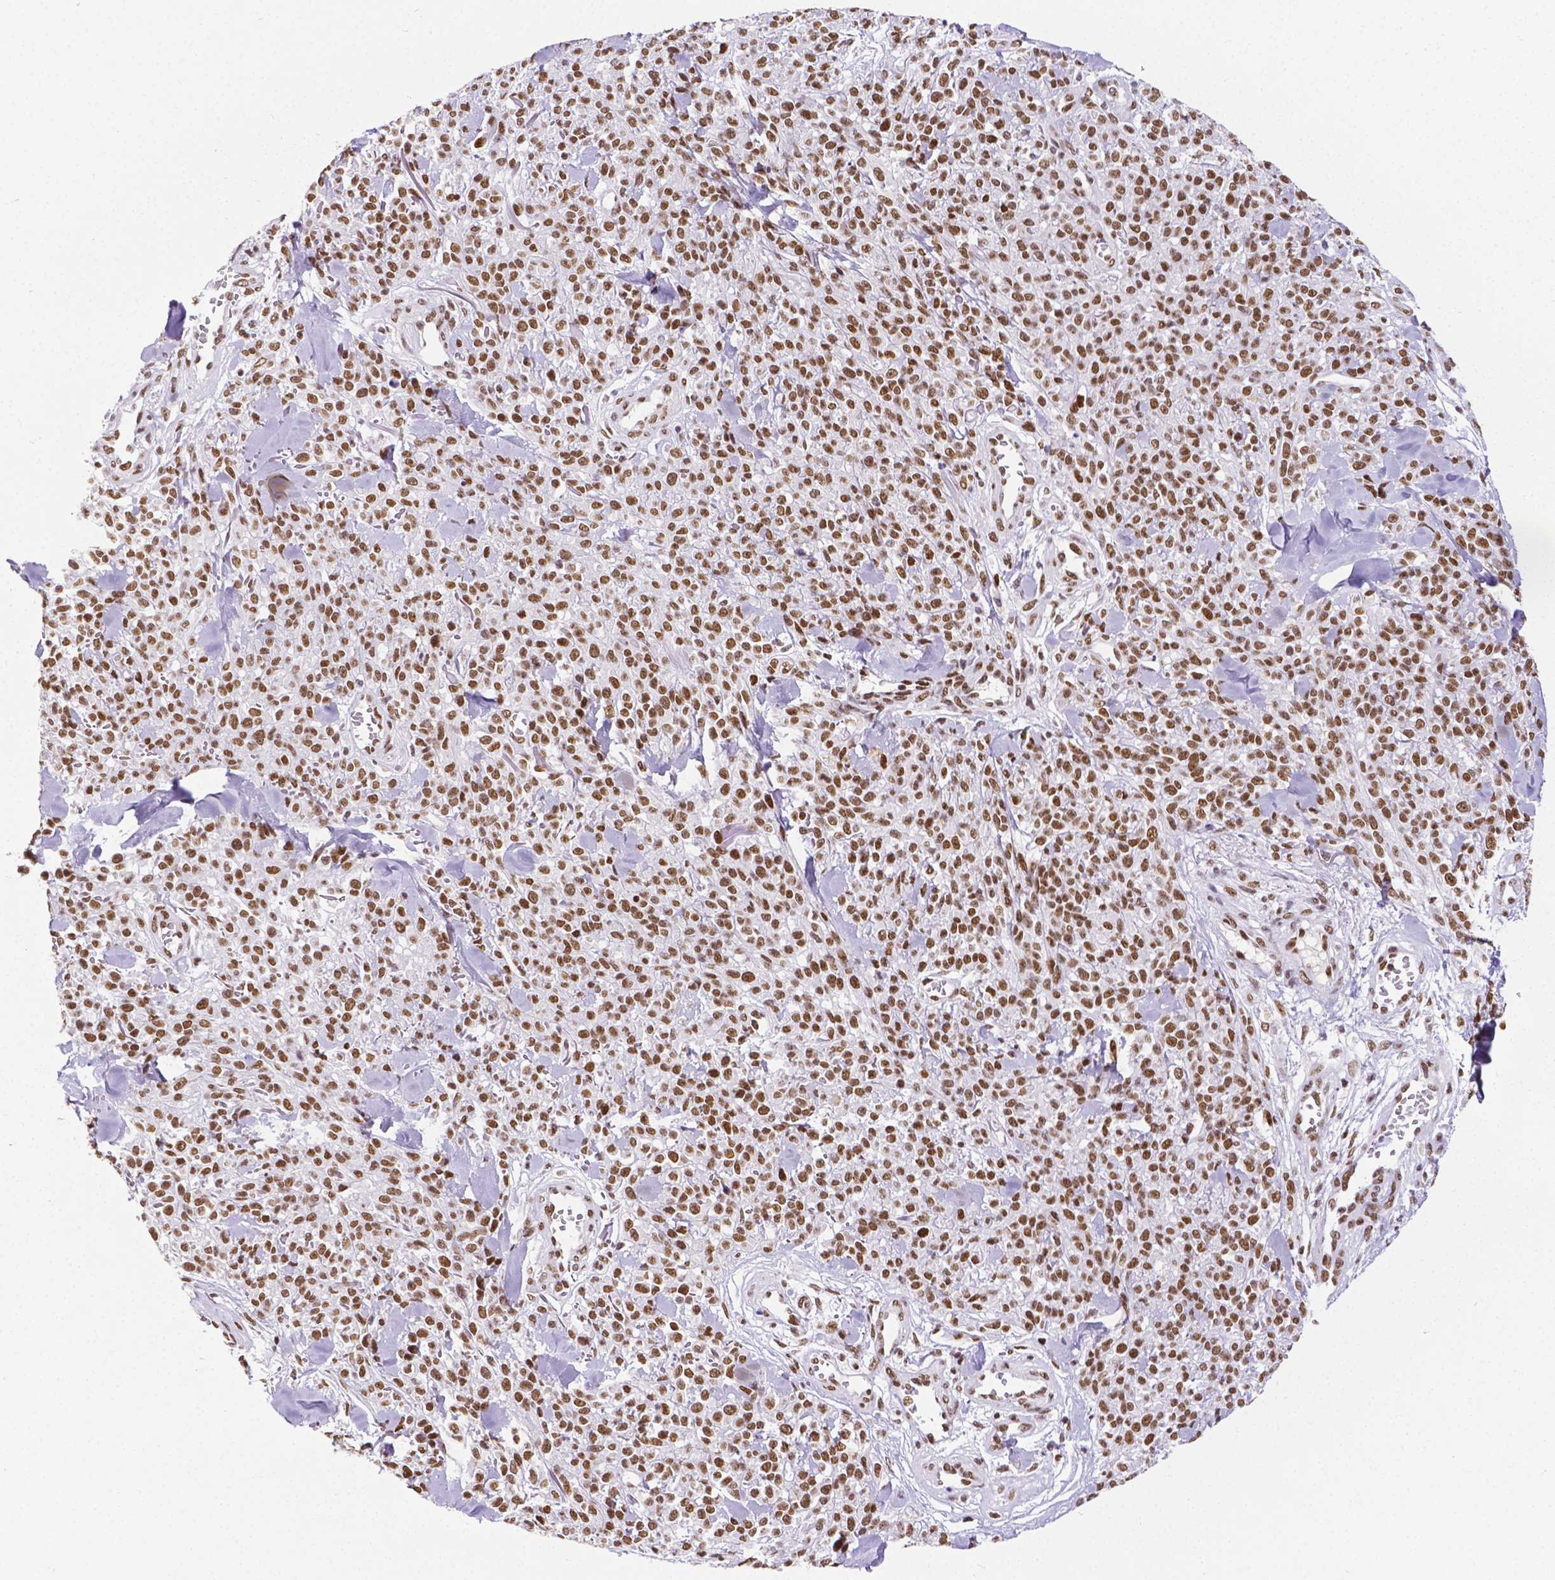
{"staining": {"intensity": "strong", "quantity": ">75%", "location": "nuclear"}, "tissue": "melanoma", "cell_type": "Tumor cells", "image_type": "cancer", "snomed": [{"axis": "morphology", "description": "Malignant melanoma, NOS"}, {"axis": "topography", "description": "Skin"}, {"axis": "topography", "description": "Skin of trunk"}], "caption": "Protein staining shows strong nuclear positivity in about >75% of tumor cells in melanoma.", "gene": "REST", "patient": {"sex": "male", "age": 74}}